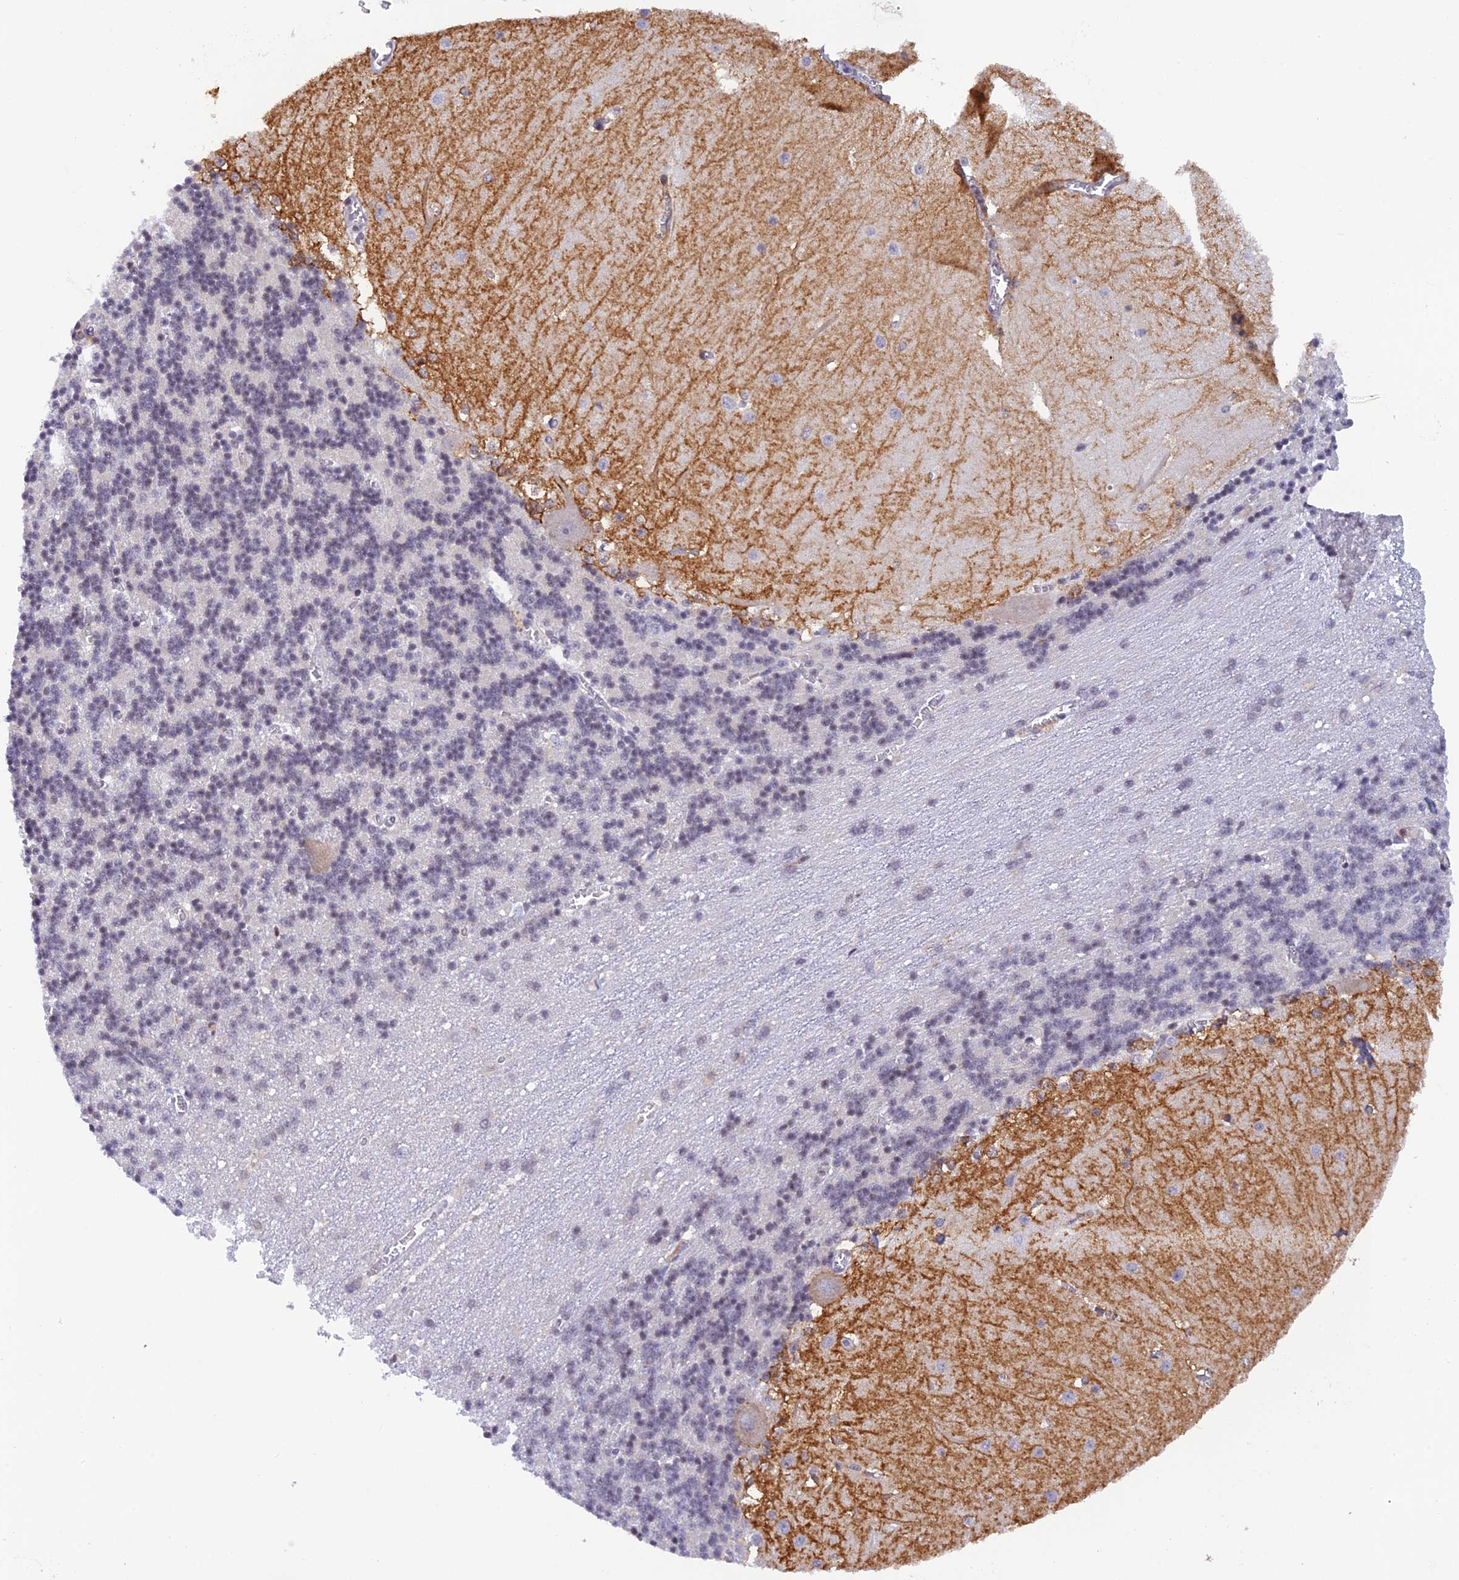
{"staining": {"intensity": "negative", "quantity": "none", "location": "none"}, "tissue": "cerebellum", "cell_type": "Cells in granular layer", "image_type": "normal", "snomed": [{"axis": "morphology", "description": "Normal tissue, NOS"}, {"axis": "topography", "description": "Cerebellum"}], "caption": "IHC photomicrograph of normal cerebellum: human cerebellum stained with DAB (3,3'-diaminobenzidine) exhibits no significant protein staining in cells in granular layer.", "gene": "THAP11", "patient": {"sex": "male", "age": 37}}